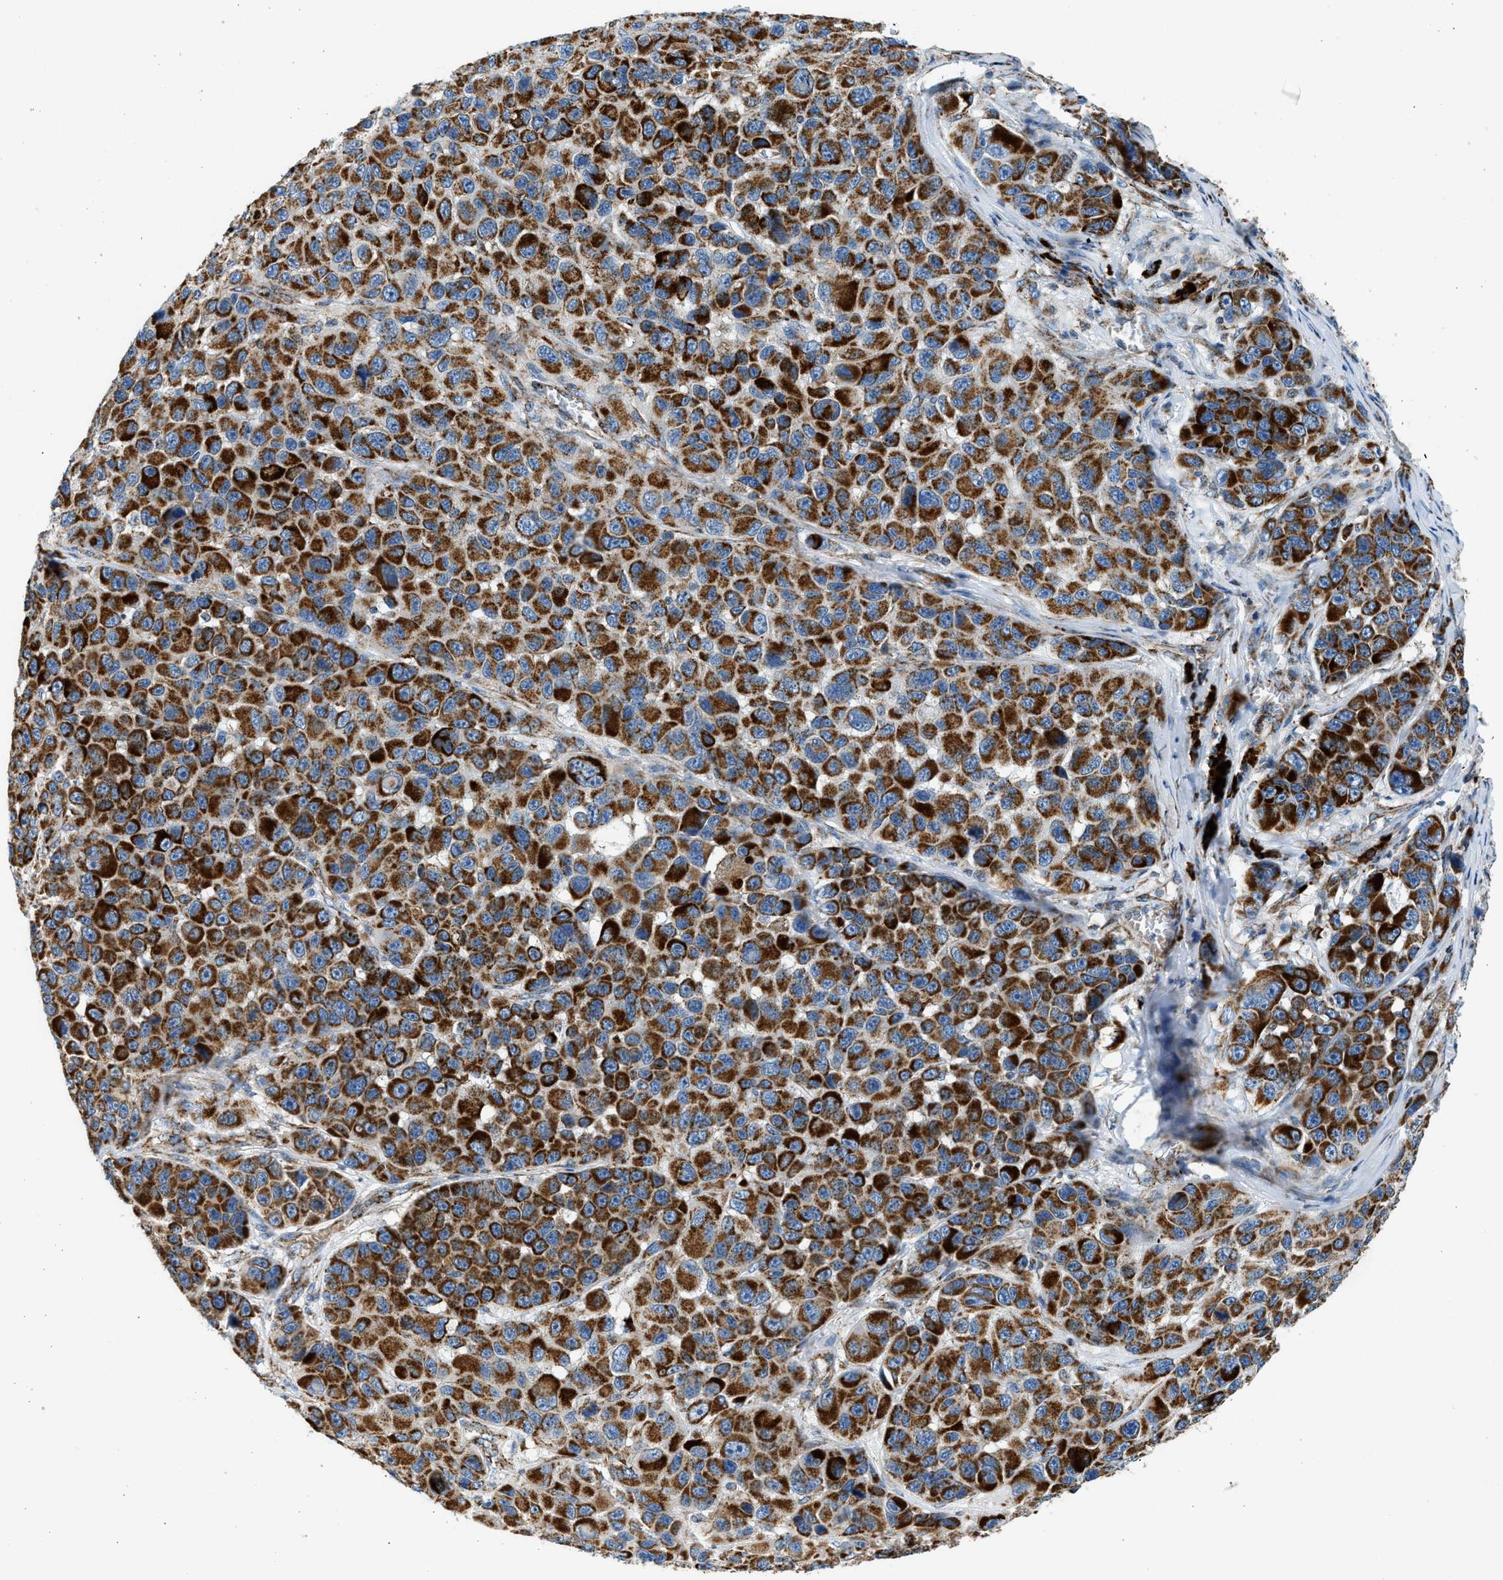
{"staining": {"intensity": "strong", "quantity": ">75%", "location": "cytoplasmic/membranous"}, "tissue": "melanoma", "cell_type": "Tumor cells", "image_type": "cancer", "snomed": [{"axis": "morphology", "description": "Malignant melanoma, NOS"}, {"axis": "topography", "description": "Skin"}], "caption": "An immunohistochemistry (IHC) micrograph of tumor tissue is shown. Protein staining in brown highlights strong cytoplasmic/membranous positivity in malignant melanoma within tumor cells.", "gene": "KCNMB3", "patient": {"sex": "male", "age": 53}}